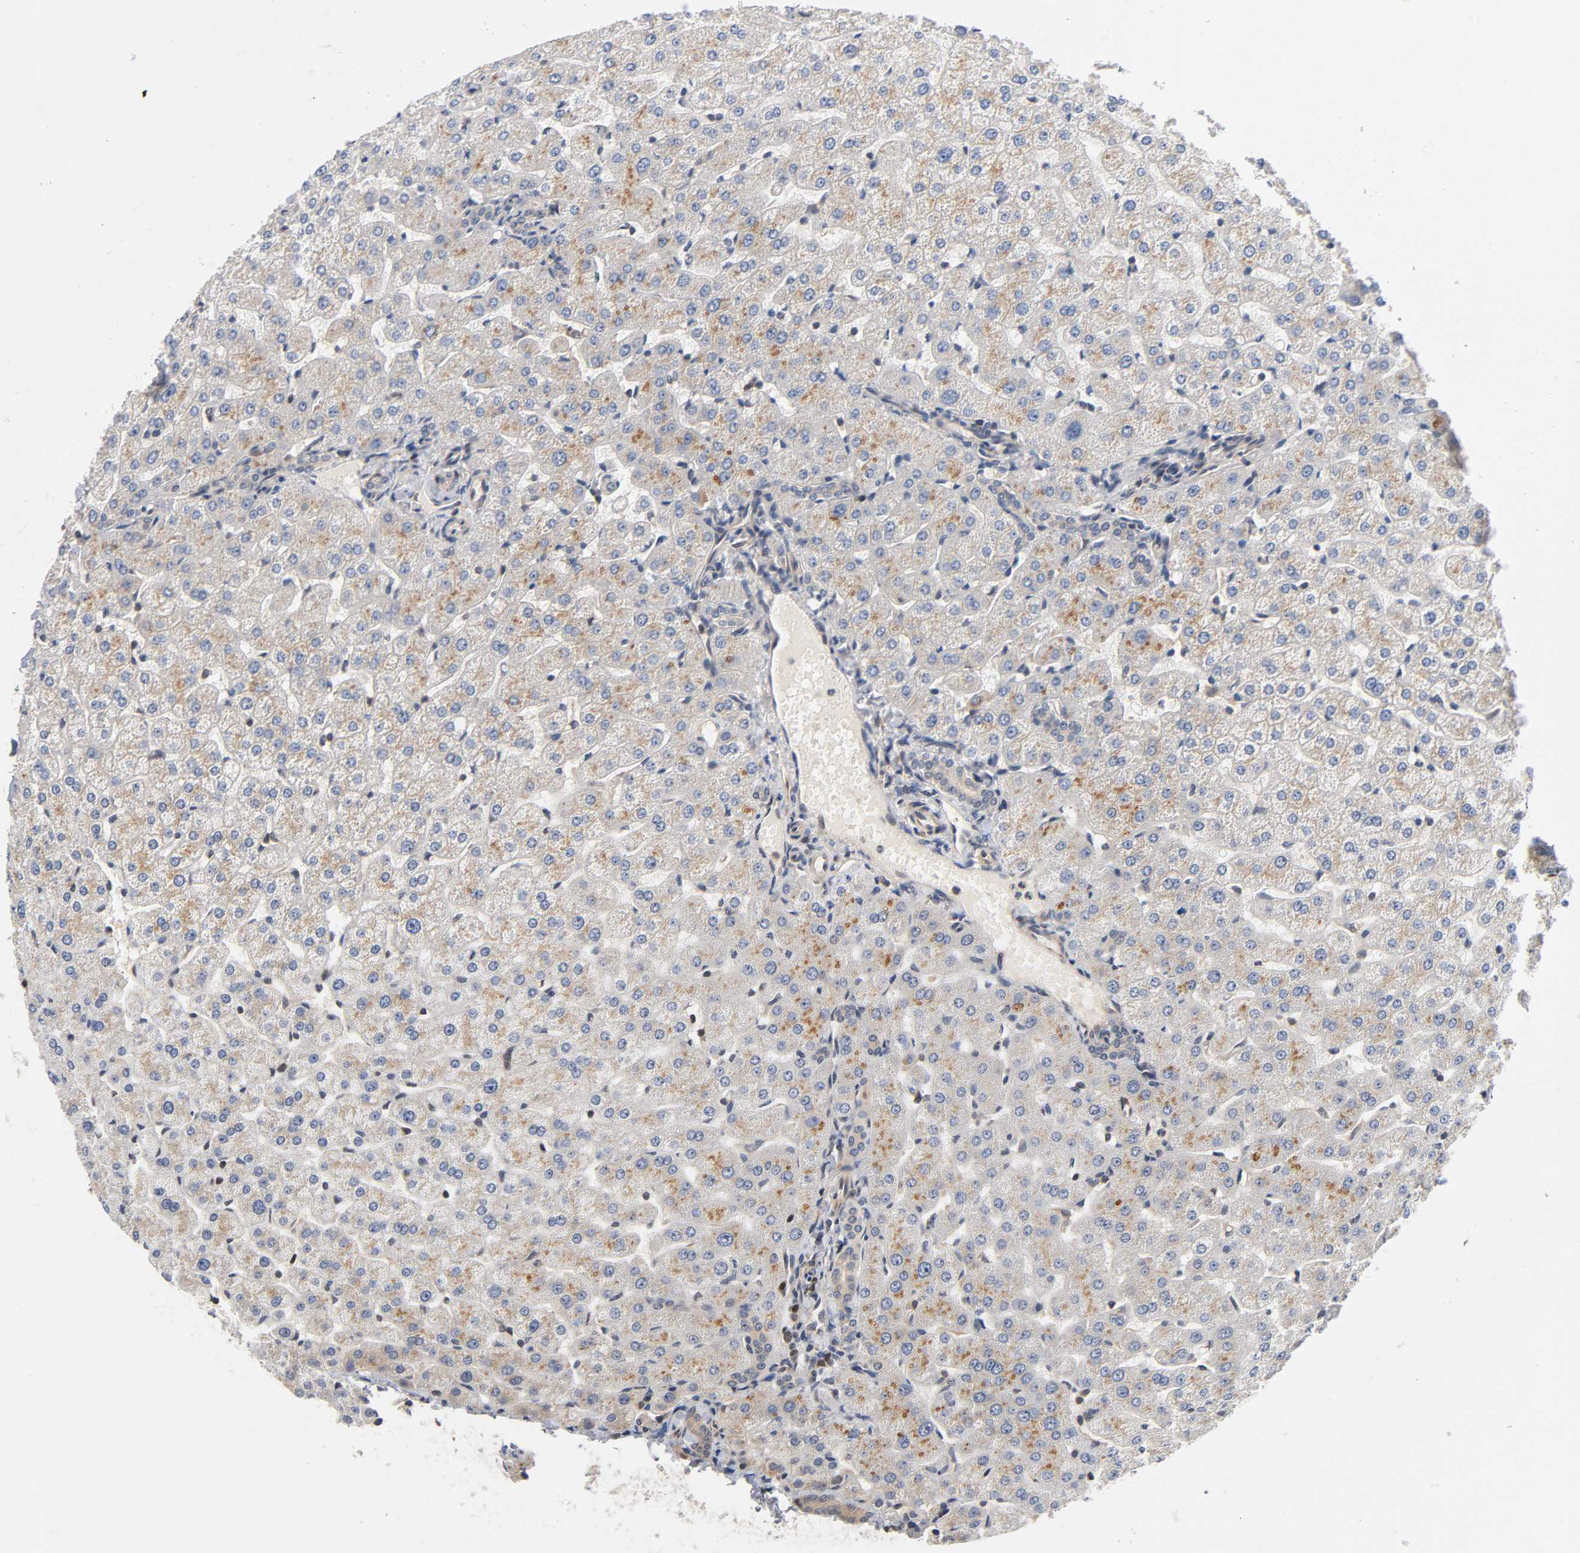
{"staining": {"intensity": "negative", "quantity": "none", "location": "none"}, "tissue": "liver", "cell_type": "Cholangiocytes", "image_type": "normal", "snomed": [{"axis": "morphology", "description": "Normal tissue, NOS"}, {"axis": "morphology", "description": "Fibrosis, NOS"}, {"axis": "topography", "description": "Liver"}], "caption": "This is an immunohistochemistry (IHC) histopathology image of unremarkable liver. There is no staining in cholangiocytes.", "gene": "PRKAB1", "patient": {"sex": "female", "age": 29}}